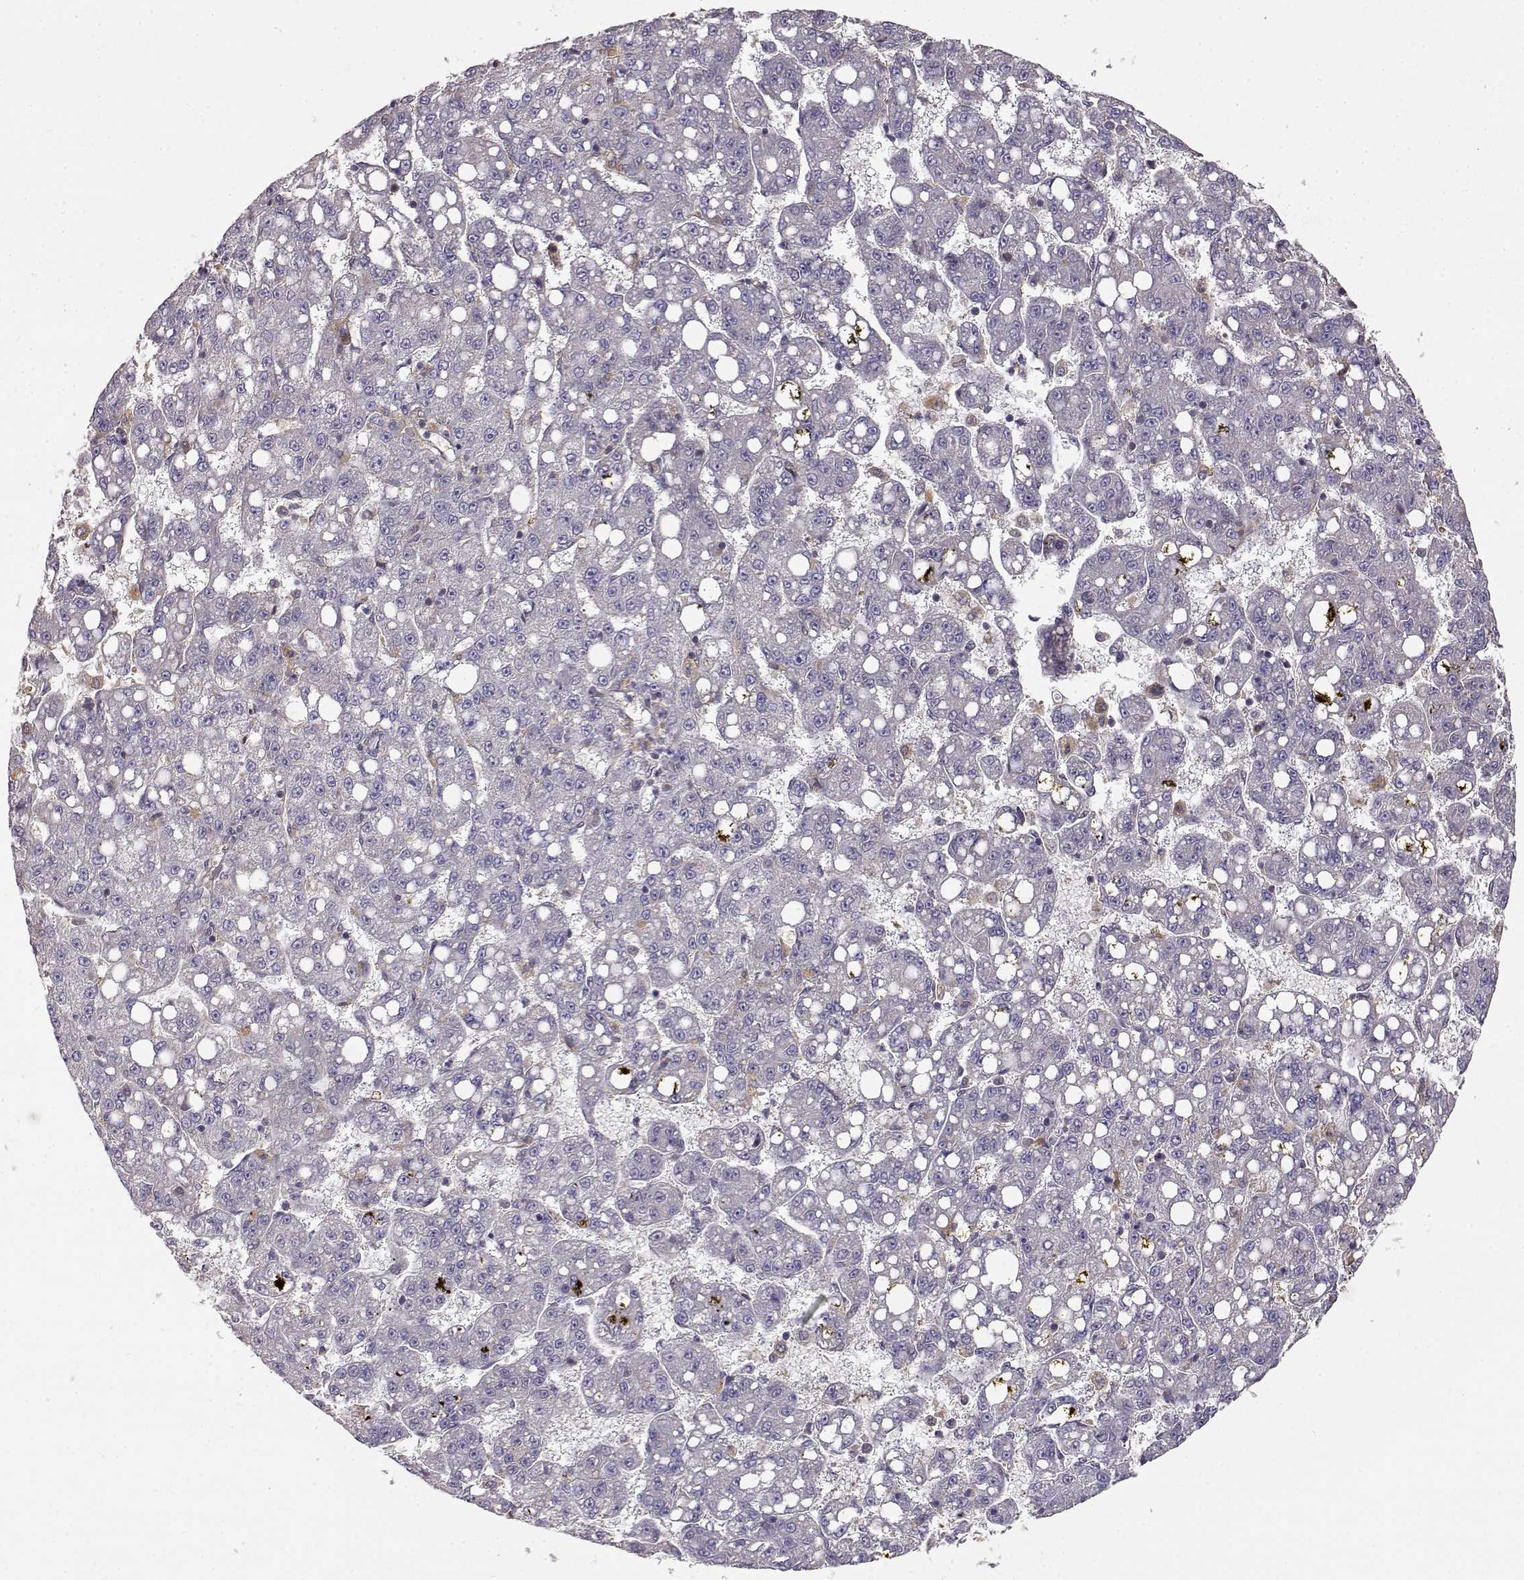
{"staining": {"intensity": "negative", "quantity": "none", "location": "none"}, "tissue": "liver cancer", "cell_type": "Tumor cells", "image_type": "cancer", "snomed": [{"axis": "morphology", "description": "Carcinoma, Hepatocellular, NOS"}, {"axis": "topography", "description": "Liver"}], "caption": "DAB (3,3'-diaminobenzidine) immunohistochemical staining of human hepatocellular carcinoma (liver) displays no significant expression in tumor cells. (DAB (3,3'-diaminobenzidine) immunohistochemistry (IHC) visualized using brightfield microscopy, high magnification).", "gene": "CRIM1", "patient": {"sex": "female", "age": 65}}